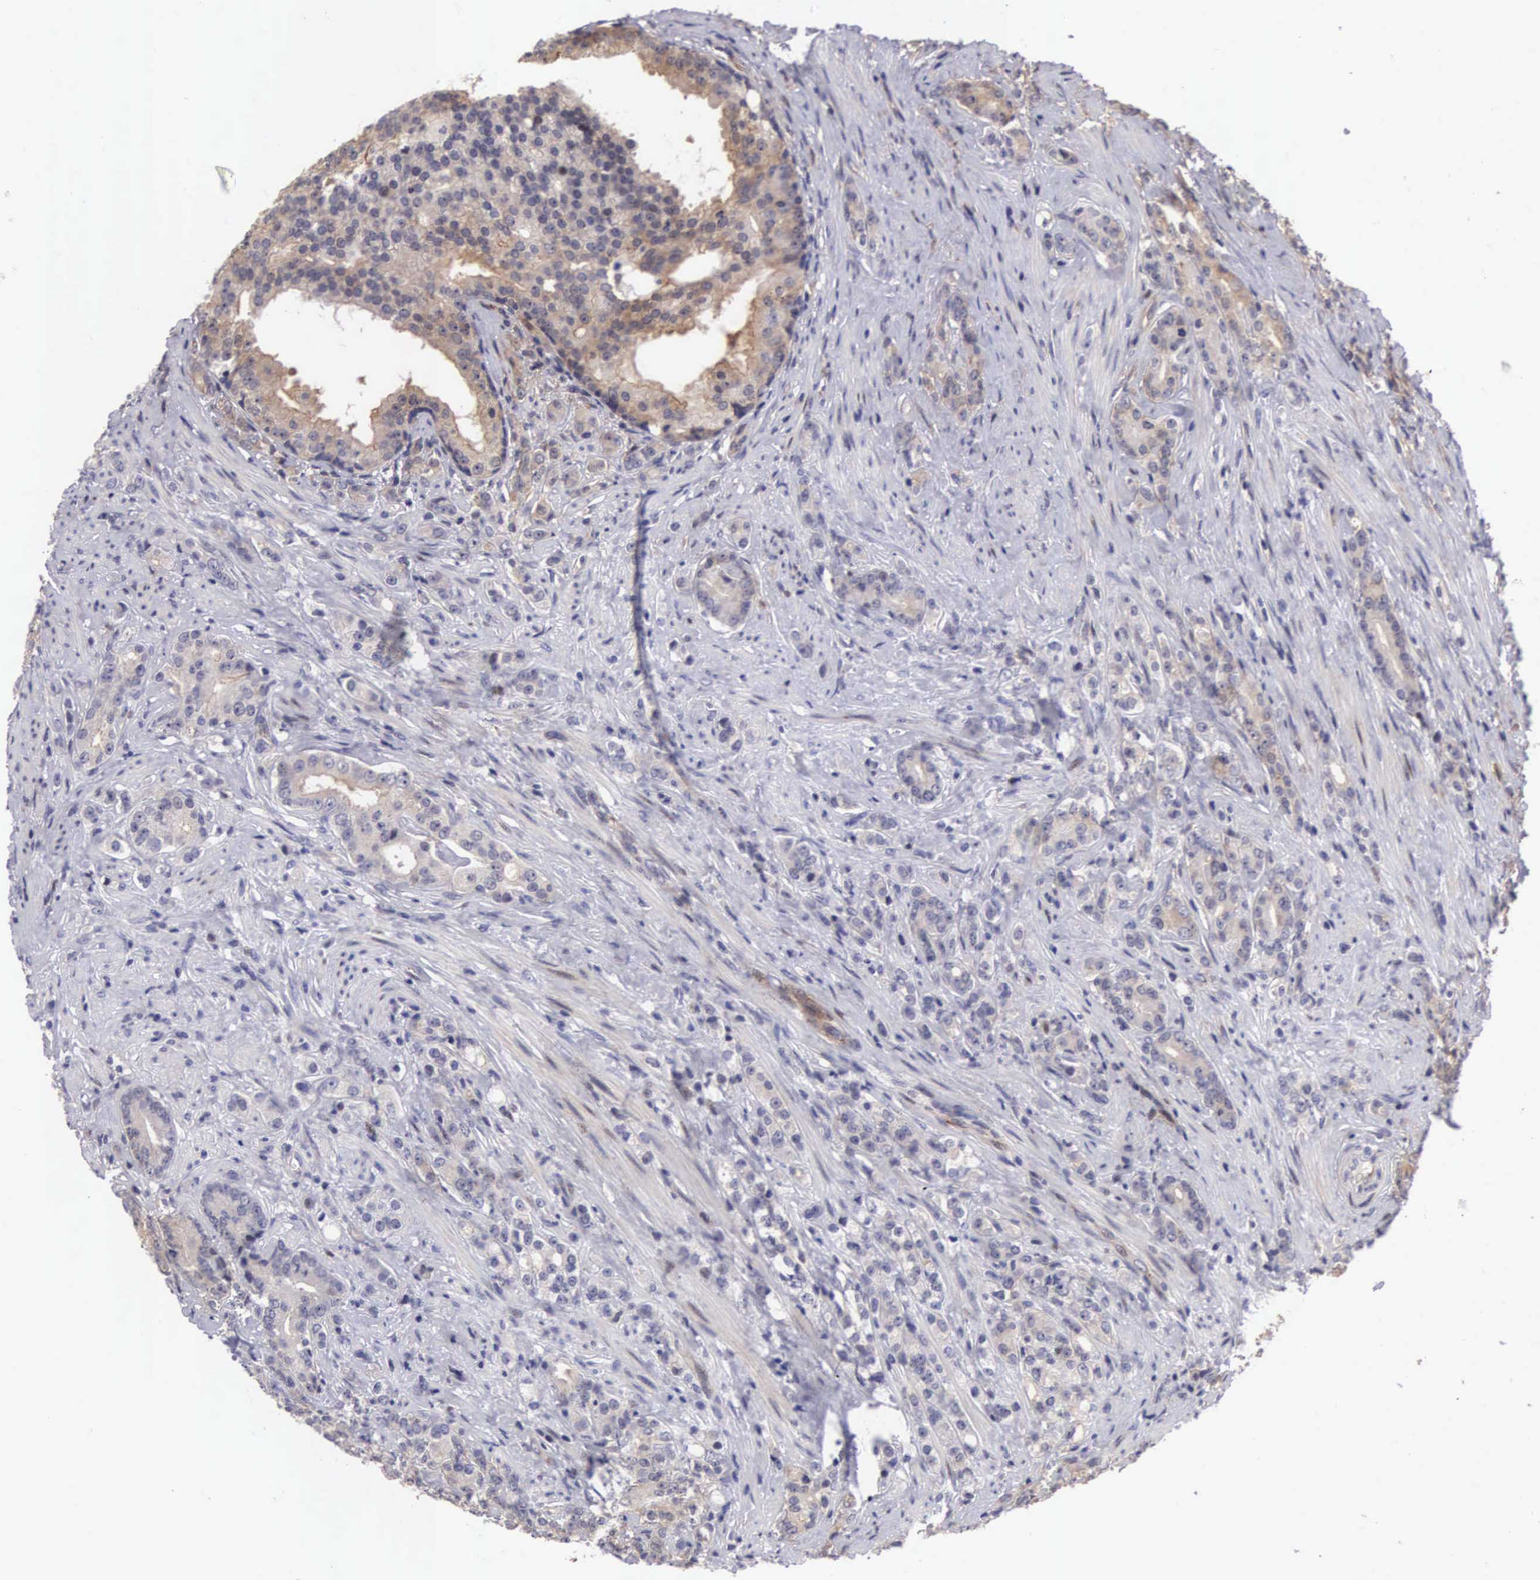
{"staining": {"intensity": "weak", "quantity": "25%-75%", "location": "cytoplasmic/membranous"}, "tissue": "prostate cancer", "cell_type": "Tumor cells", "image_type": "cancer", "snomed": [{"axis": "morphology", "description": "Adenocarcinoma, Medium grade"}, {"axis": "topography", "description": "Prostate"}], "caption": "Protein expression analysis of prostate cancer (medium-grade adenocarcinoma) exhibits weak cytoplasmic/membranous positivity in about 25%-75% of tumor cells.", "gene": "EMID1", "patient": {"sex": "male", "age": 59}}